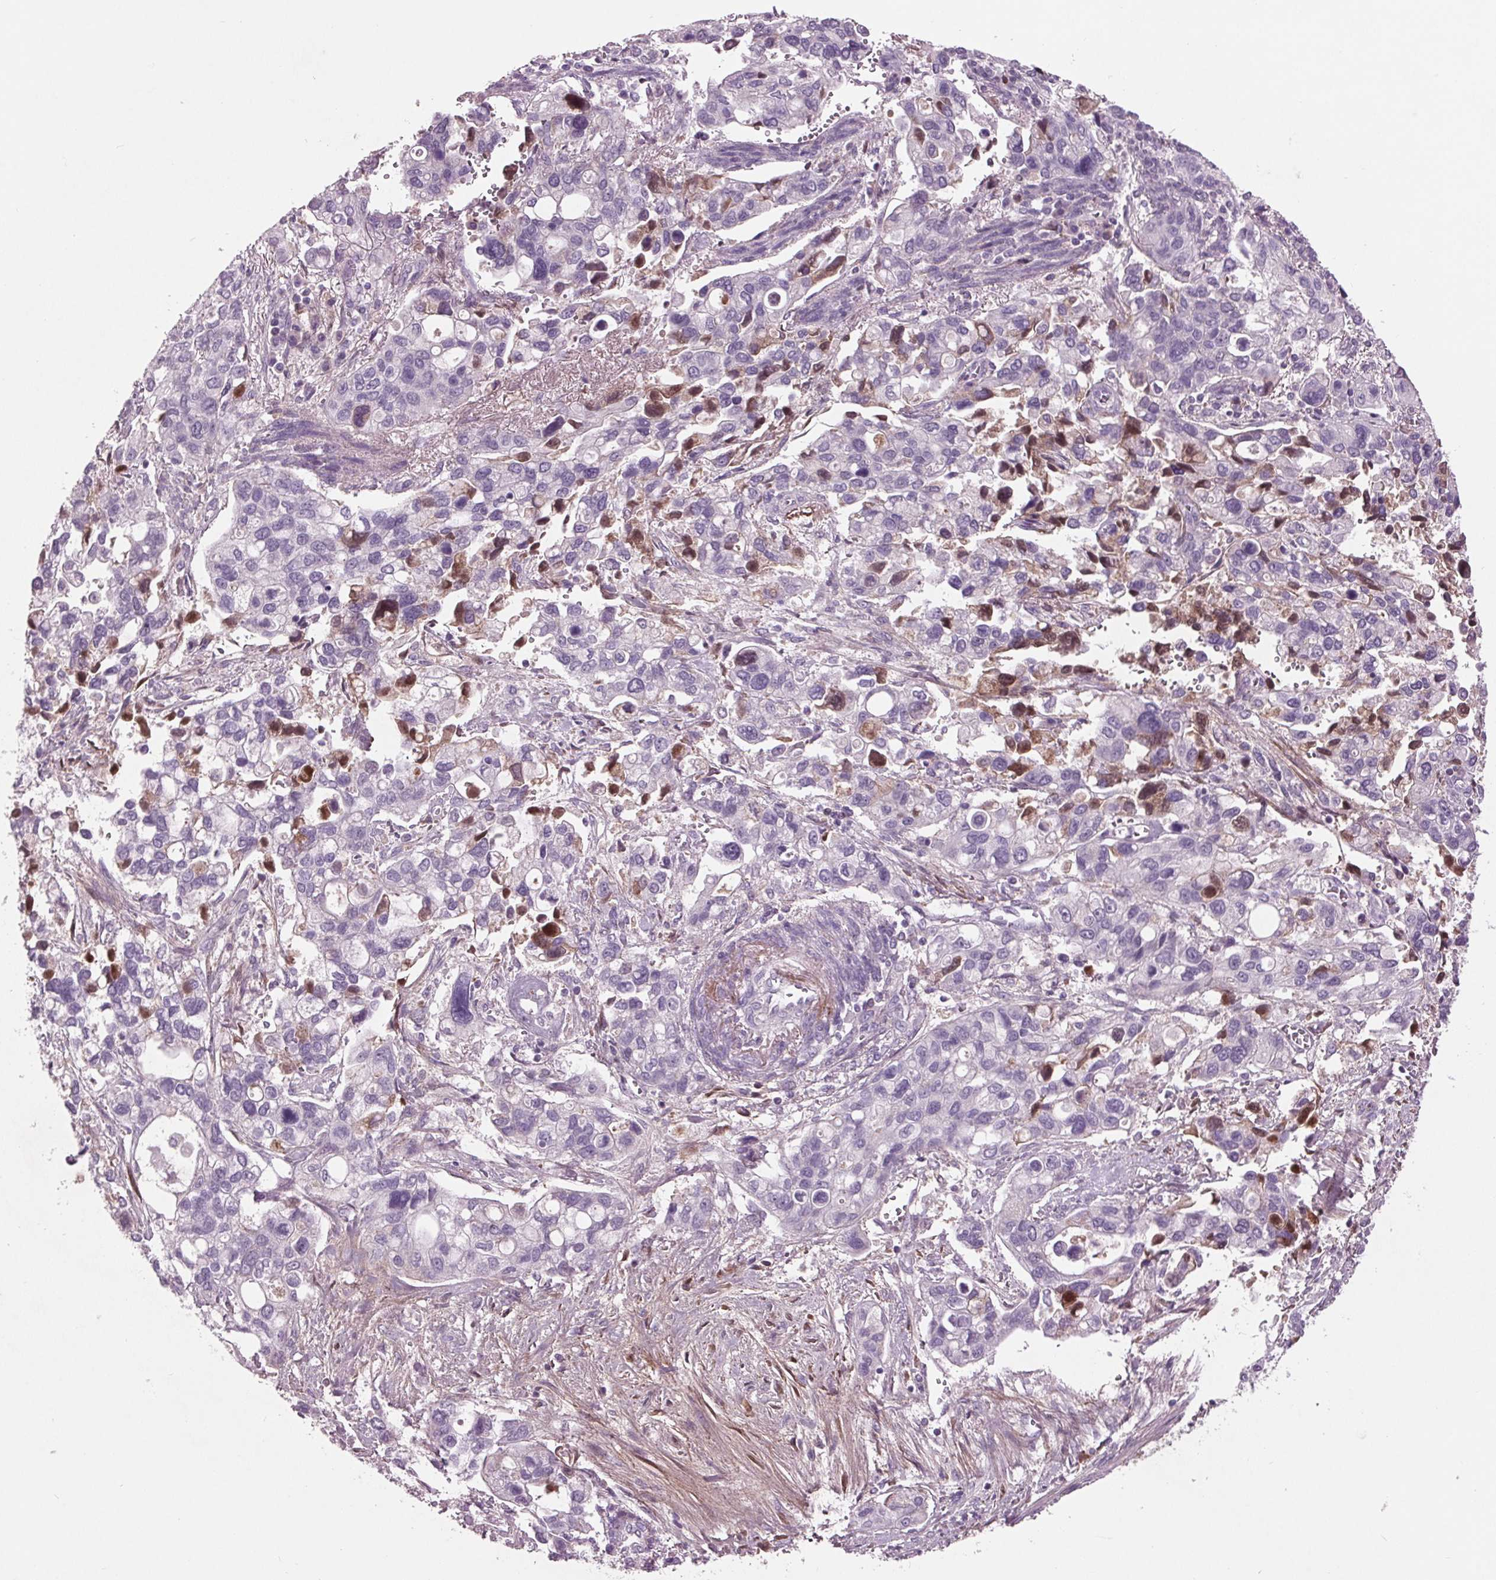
{"staining": {"intensity": "negative", "quantity": "none", "location": "none"}, "tissue": "stomach cancer", "cell_type": "Tumor cells", "image_type": "cancer", "snomed": [{"axis": "morphology", "description": "Adenocarcinoma, NOS"}, {"axis": "topography", "description": "Stomach, upper"}], "caption": "Immunohistochemistry histopathology image of neoplastic tissue: adenocarcinoma (stomach) stained with DAB reveals no significant protein positivity in tumor cells. (Immunohistochemistry, brightfield microscopy, high magnification).", "gene": "C6", "patient": {"sex": "female", "age": 81}}